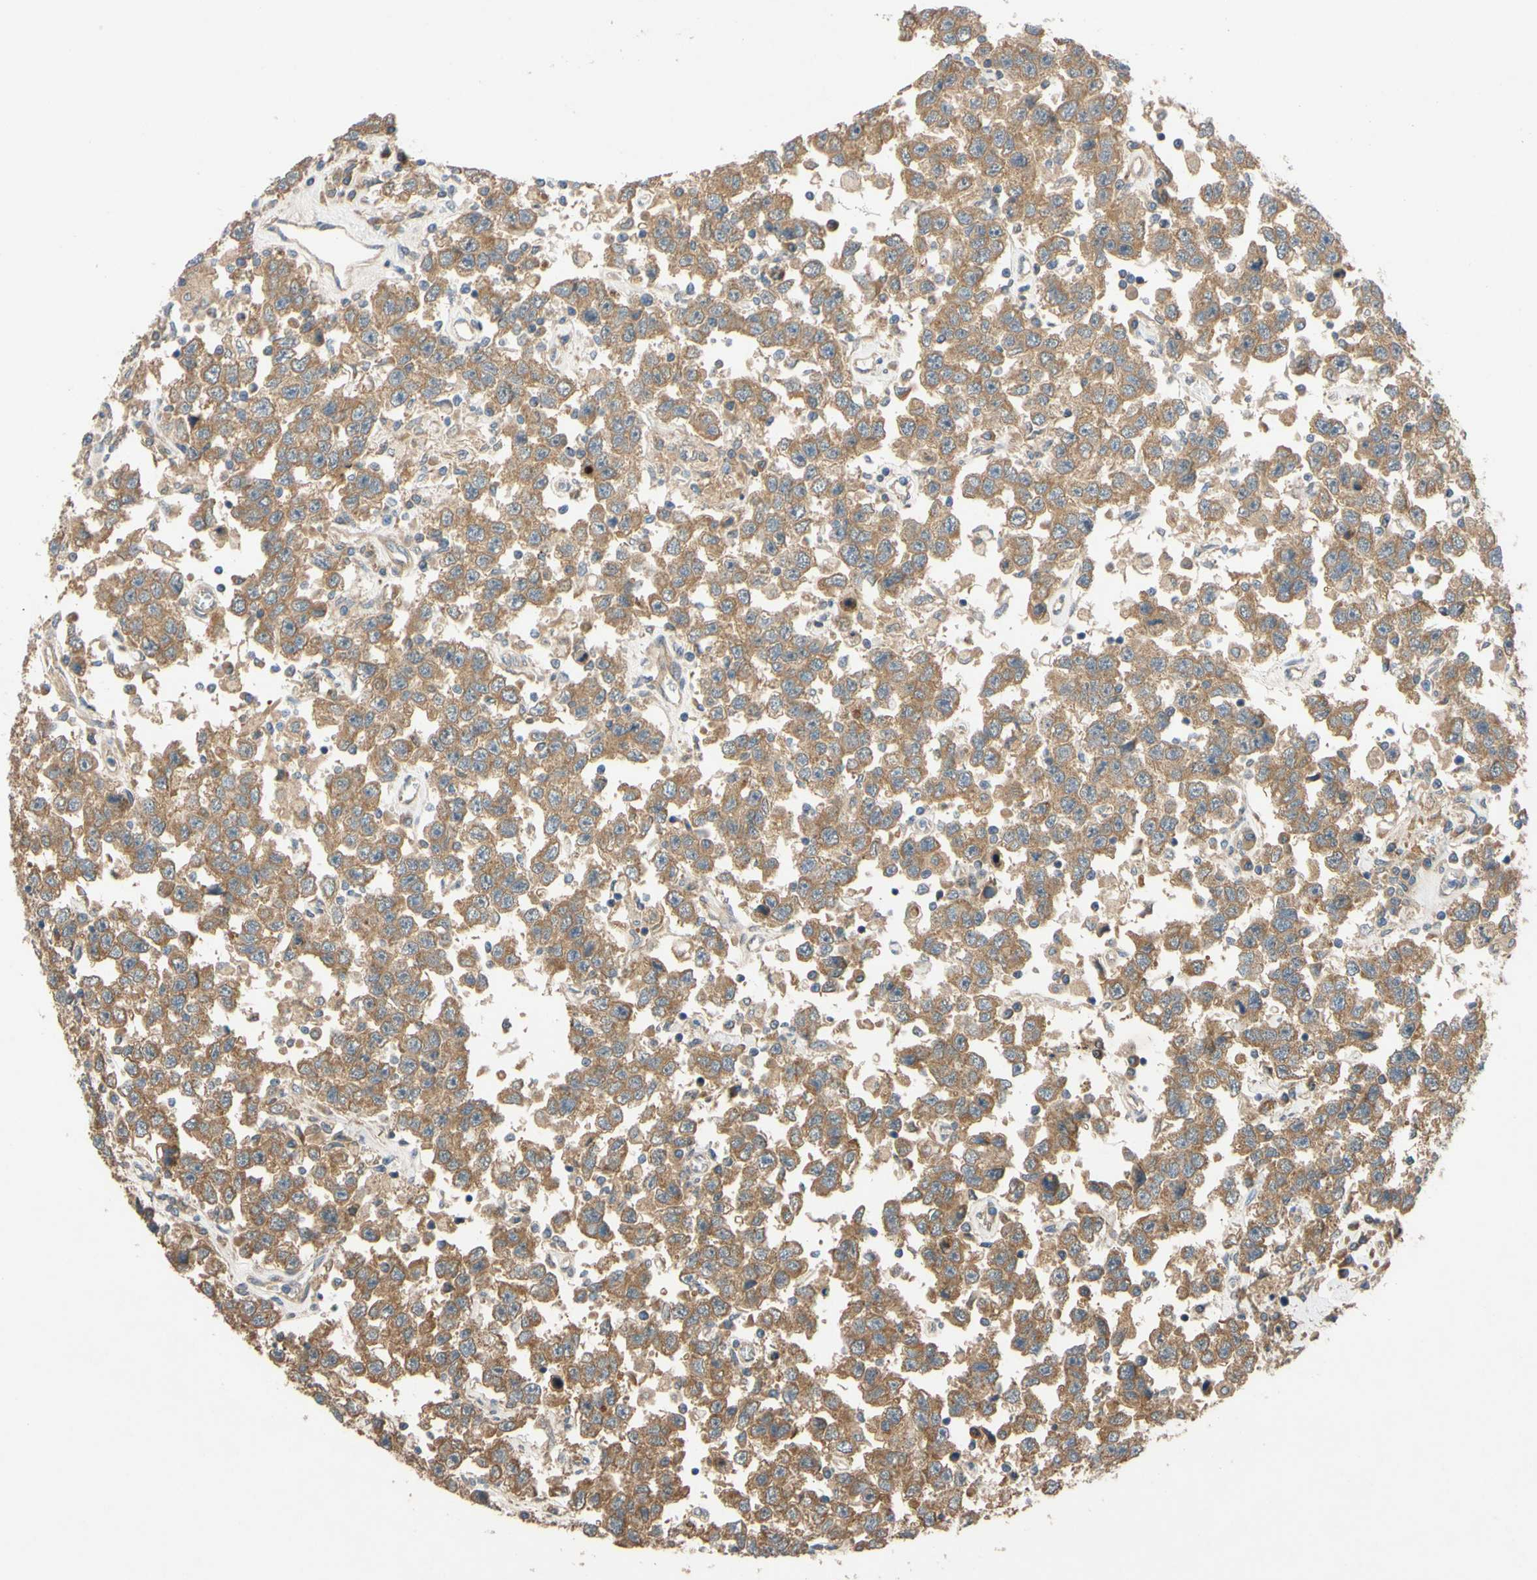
{"staining": {"intensity": "moderate", "quantity": ">75%", "location": "cytoplasmic/membranous"}, "tissue": "testis cancer", "cell_type": "Tumor cells", "image_type": "cancer", "snomed": [{"axis": "morphology", "description": "Seminoma, NOS"}, {"axis": "topography", "description": "Testis"}], "caption": "Protein staining of testis cancer tissue reveals moderate cytoplasmic/membranous positivity in about >75% of tumor cells. The protein of interest is shown in brown color, while the nuclei are stained blue.", "gene": "MBTPS2", "patient": {"sex": "male", "age": 41}}